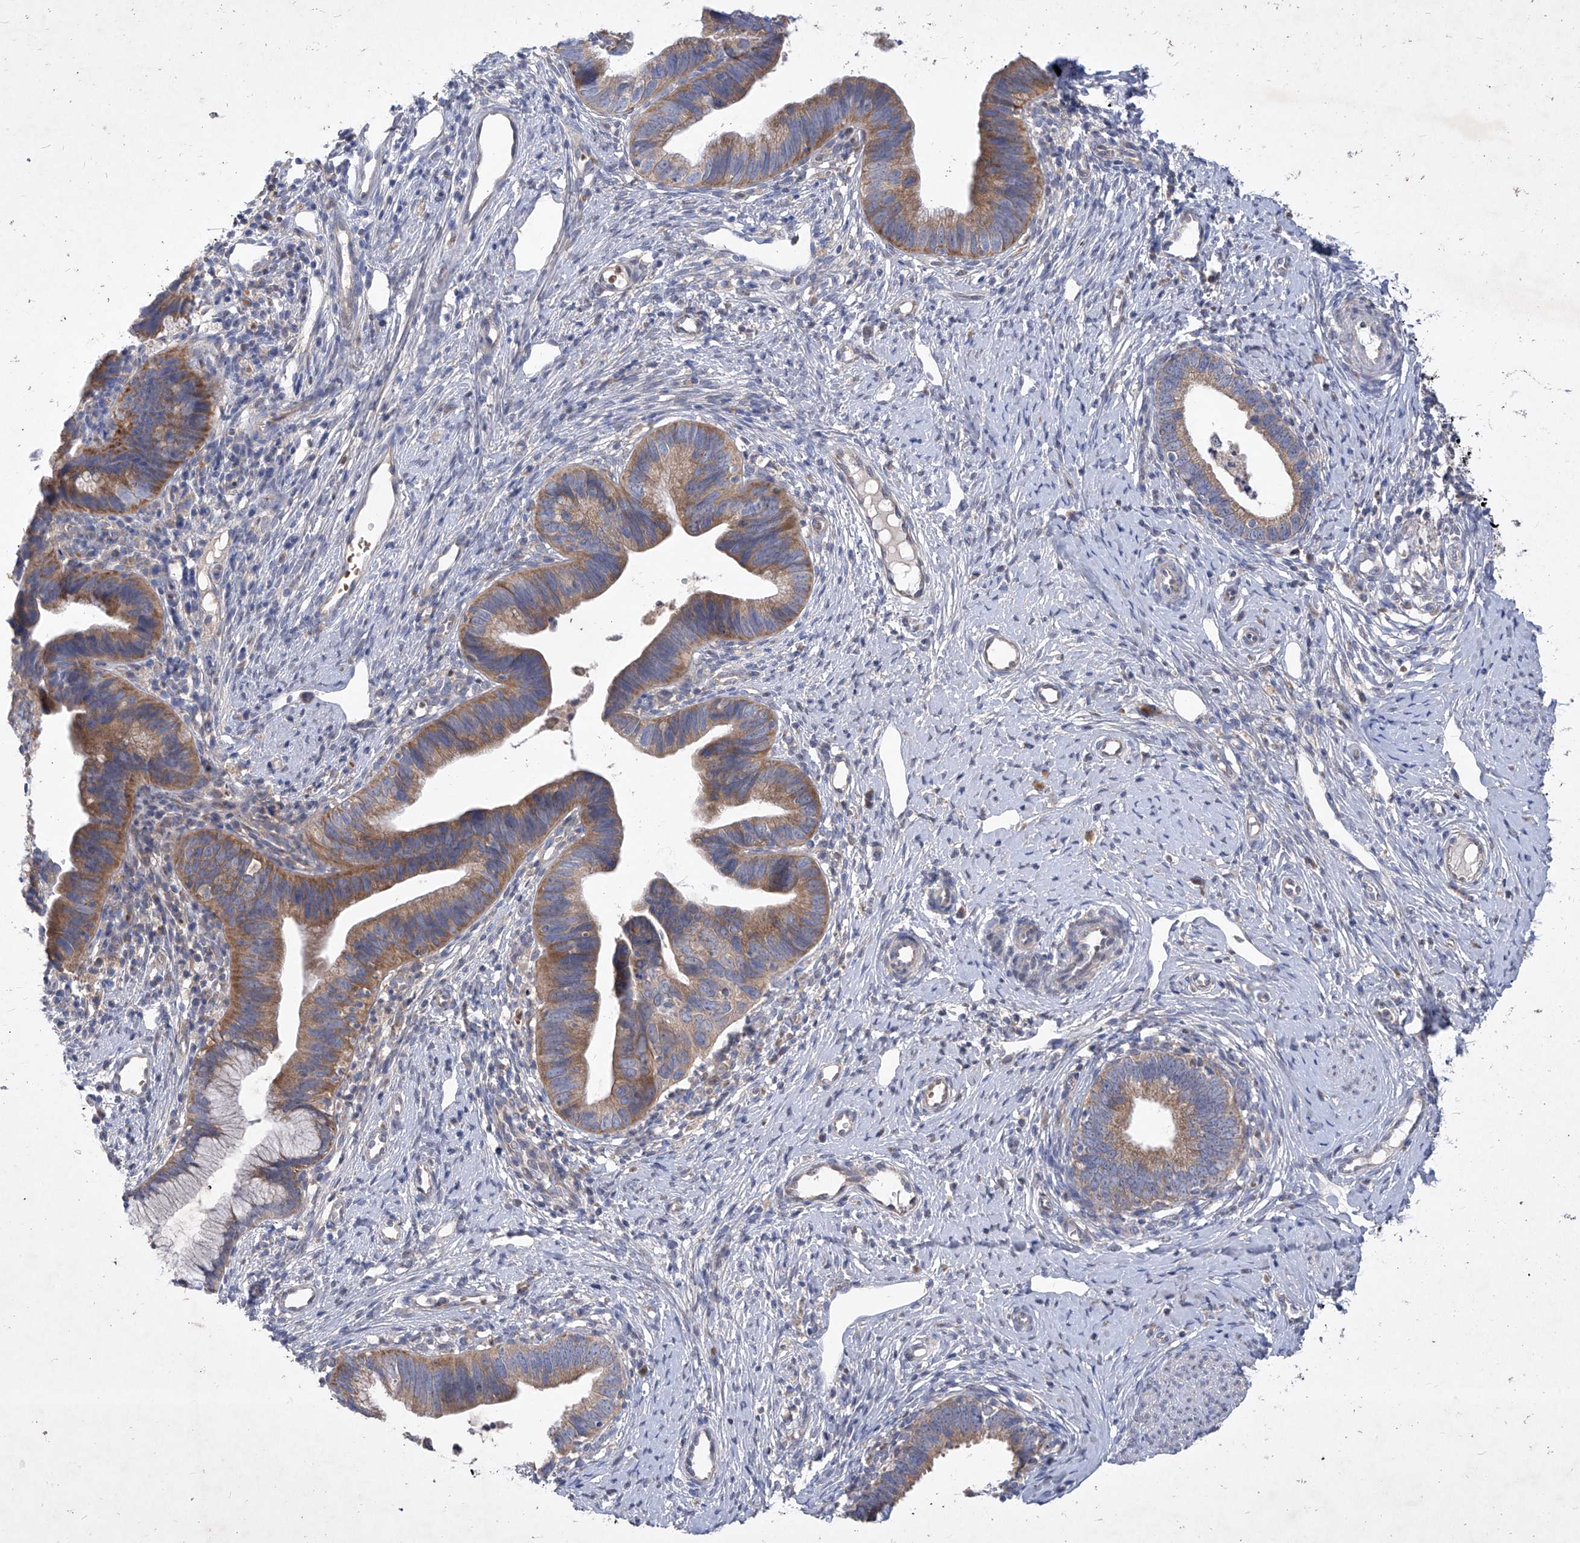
{"staining": {"intensity": "moderate", "quantity": "25%-75%", "location": "cytoplasmic/membranous"}, "tissue": "cervical cancer", "cell_type": "Tumor cells", "image_type": "cancer", "snomed": [{"axis": "morphology", "description": "Adenocarcinoma, NOS"}, {"axis": "topography", "description": "Cervix"}], "caption": "High-magnification brightfield microscopy of adenocarcinoma (cervical) stained with DAB (brown) and counterstained with hematoxylin (blue). tumor cells exhibit moderate cytoplasmic/membranous expression is present in approximately25%-75% of cells.", "gene": "COQ3", "patient": {"sex": "female", "age": 36}}